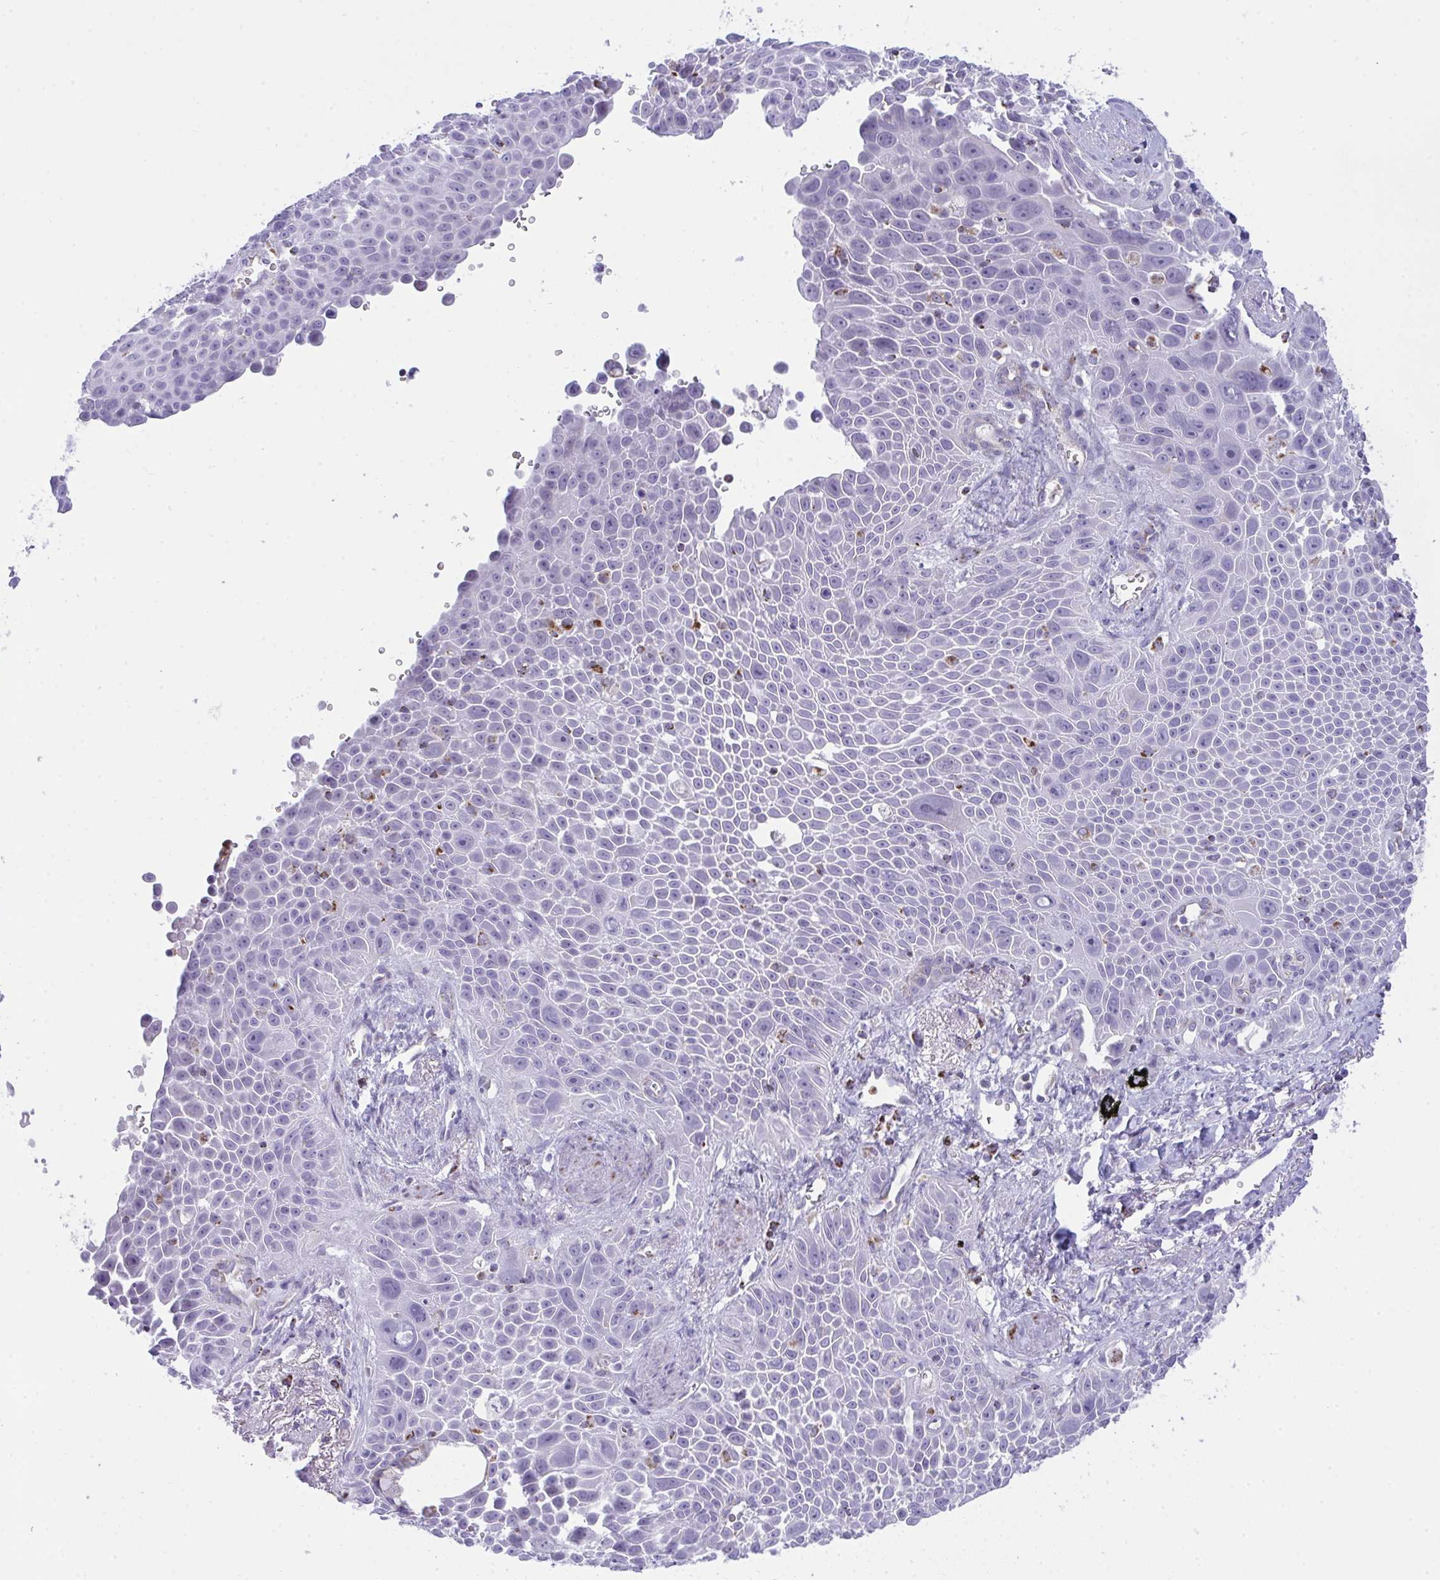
{"staining": {"intensity": "negative", "quantity": "none", "location": "none"}, "tissue": "lung cancer", "cell_type": "Tumor cells", "image_type": "cancer", "snomed": [{"axis": "morphology", "description": "Squamous cell carcinoma, NOS"}, {"axis": "morphology", "description": "Squamous cell carcinoma, metastatic, NOS"}, {"axis": "topography", "description": "Lymph node"}, {"axis": "topography", "description": "Lung"}], "caption": "Immunohistochemistry (IHC) of squamous cell carcinoma (lung) exhibits no expression in tumor cells.", "gene": "PLA2G12B", "patient": {"sex": "female", "age": 62}}